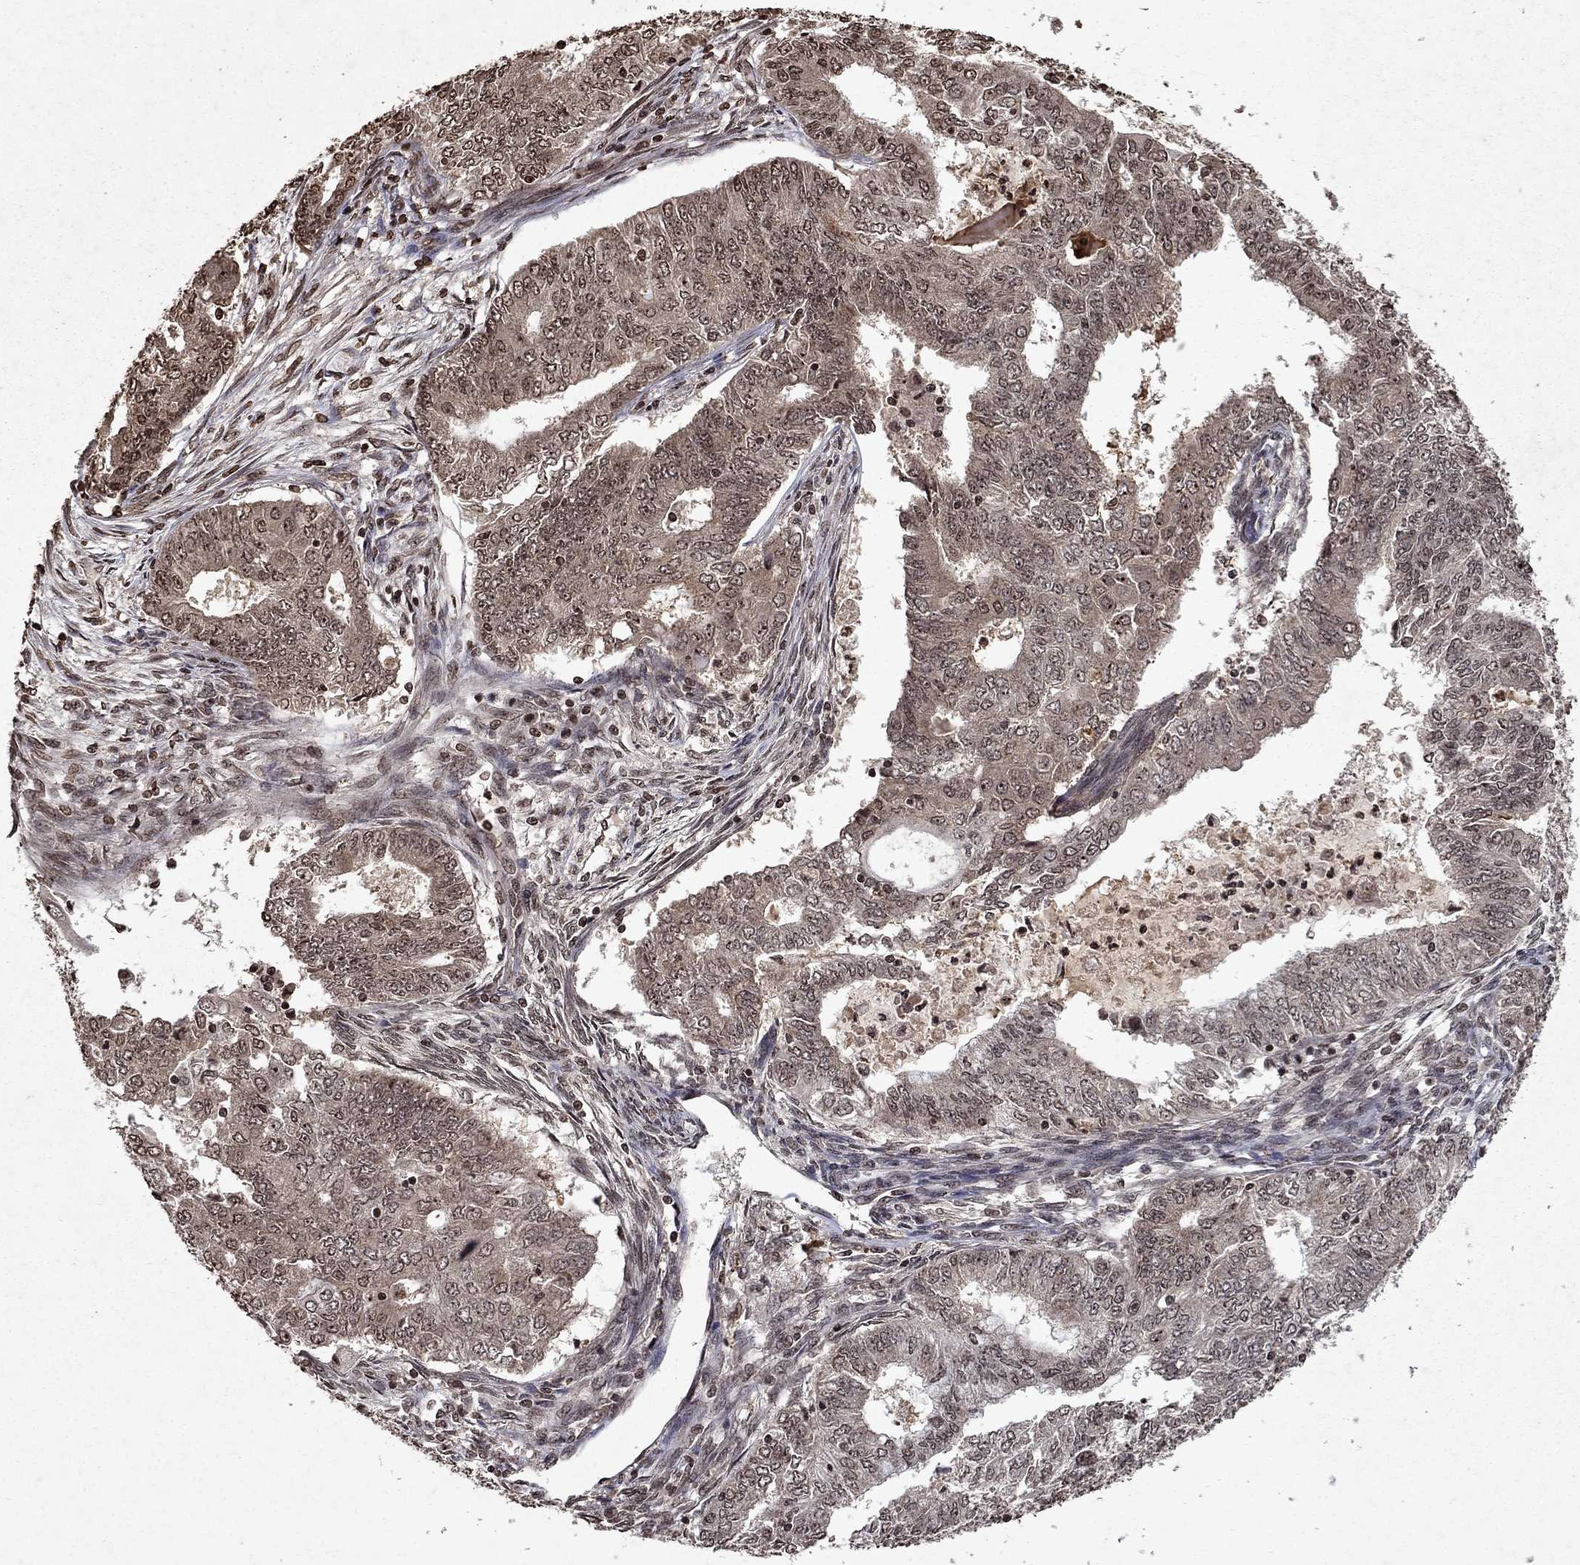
{"staining": {"intensity": "weak", "quantity": "<25%", "location": "cytoplasmic/membranous,nuclear"}, "tissue": "endometrial cancer", "cell_type": "Tumor cells", "image_type": "cancer", "snomed": [{"axis": "morphology", "description": "Adenocarcinoma, NOS"}, {"axis": "topography", "description": "Endometrium"}], "caption": "Tumor cells are negative for brown protein staining in endometrial cancer. Brightfield microscopy of IHC stained with DAB (3,3'-diaminobenzidine) (brown) and hematoxylin (blue), captured at high magnification.", "gene": "PIN4", "patient": {"sex": "female", "age": 62}}